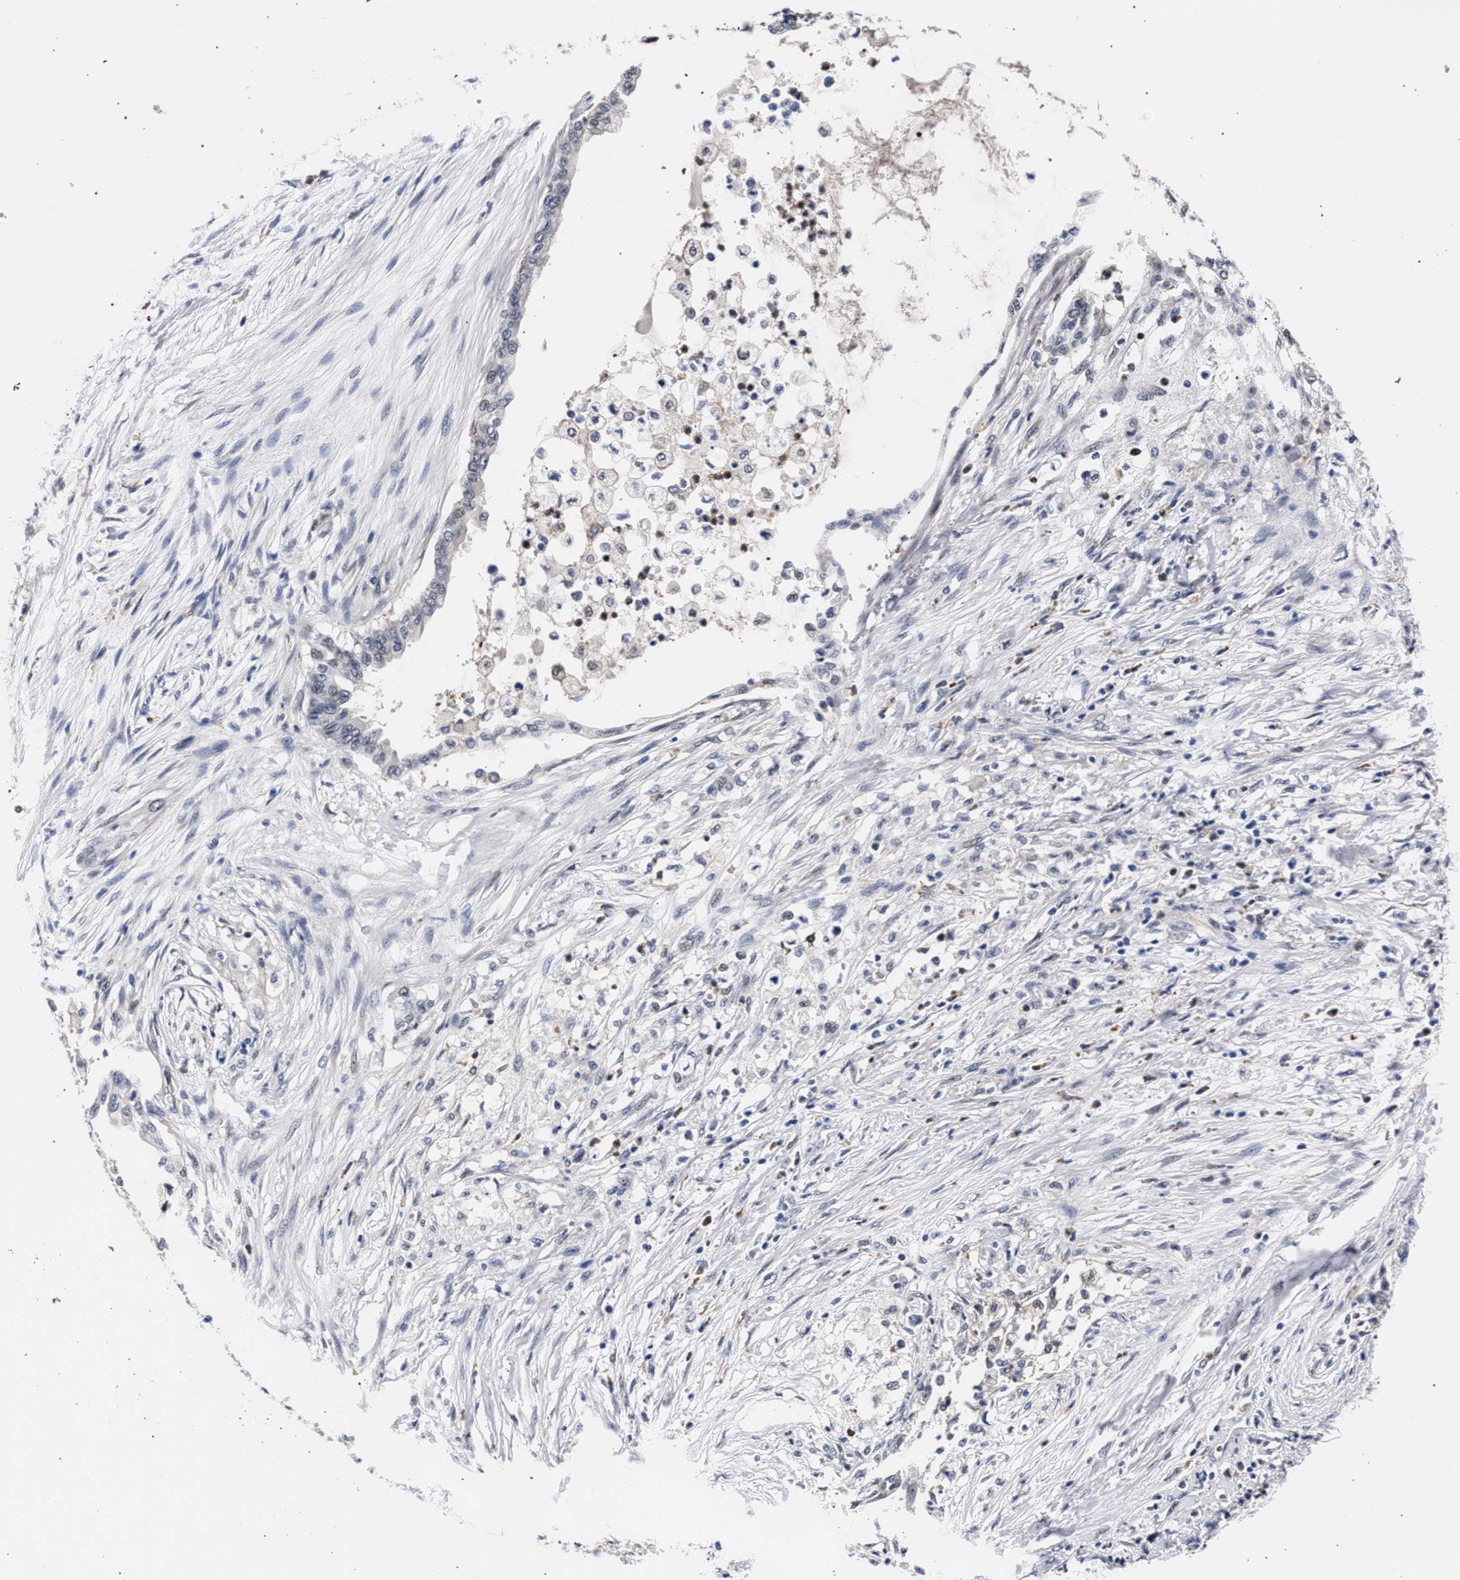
{"staining": {"intensity": "weak", "quantity": "<25%", "location": "nuclear"}, "tissue": "pancreatic cancer", "cell_type": "Tumor cells", "image_type": "cancer", "snomed": [{"axis": "morphology", "description": "Normal tissue, NOS"}, {"axis": "morphology", "description": "Adenocarcinoma, NOS"}, {"axis": "topography", "description": "Pancreas"}, {"axis": "topography", "description": "Duodenum"}], "caption": "DAB immunohistochemical staining of pancreatic cancer shows no significant staining in tumor cells.", "gene": "ZNF462", "patient": {"sex": "female", "age": 60}}